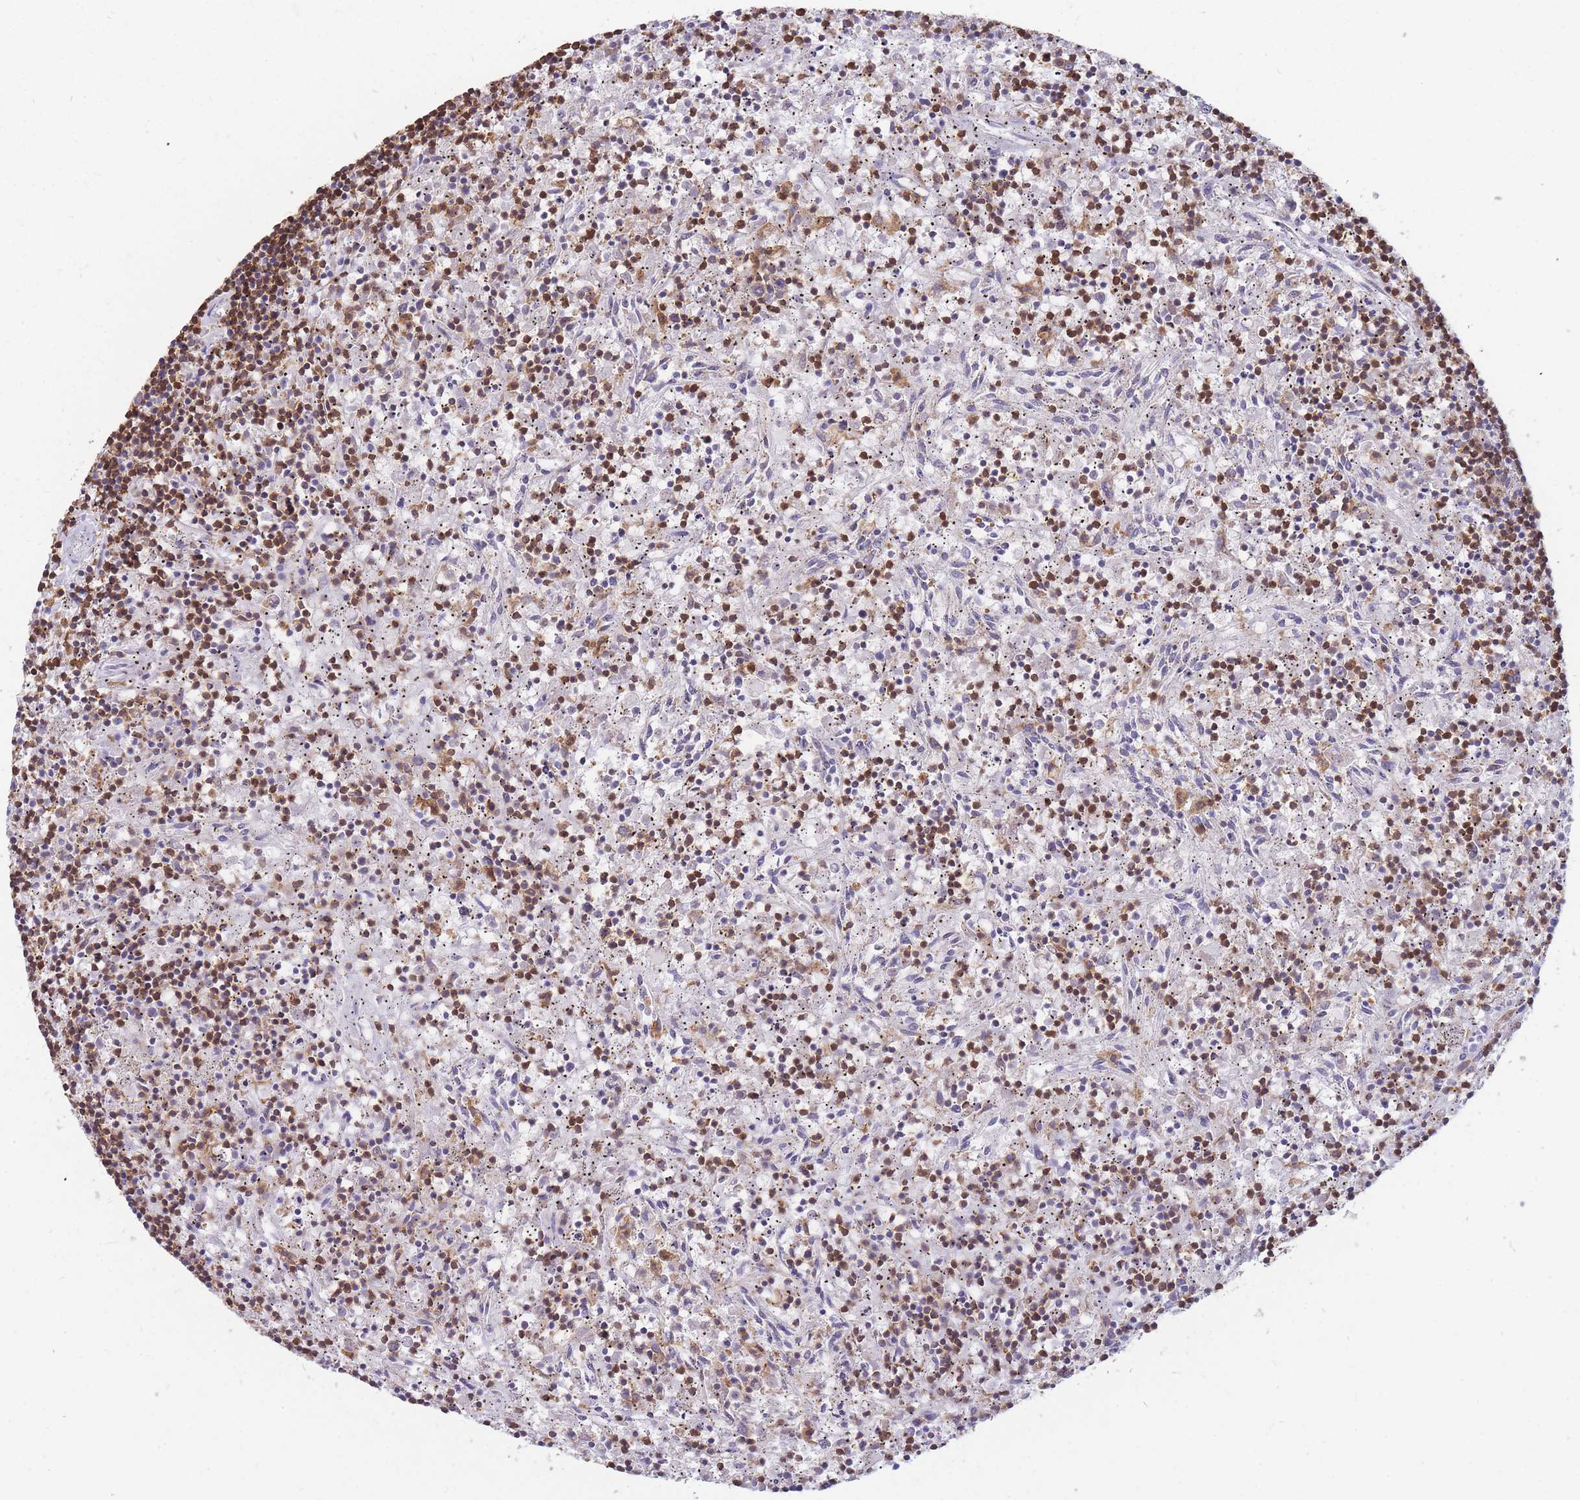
{"staining": {"intensity": "moderate", "quantity": ">75%", "location": "cytoplasmic/membranous"}, "tissue": "lymphoma", "cell_type": "Tumor cells", "image_type": "cancer", "snomed": [{"axis": "morphology", "description": "Malignant lymphoma, non-Hodgkin's type, Low grade"}, {"axis": "topography", "description": "Spleen"}], "caption": "Low-grade malignant lymphoma, non-Hodgkin's type was stained to show a protein in brown. There is medium levels of moderate cytoplasmic/membranous staining in approximately >75% of tumor cells.", "gene": "MRPL54", "patient": {"sex": "male", "age": 76}}